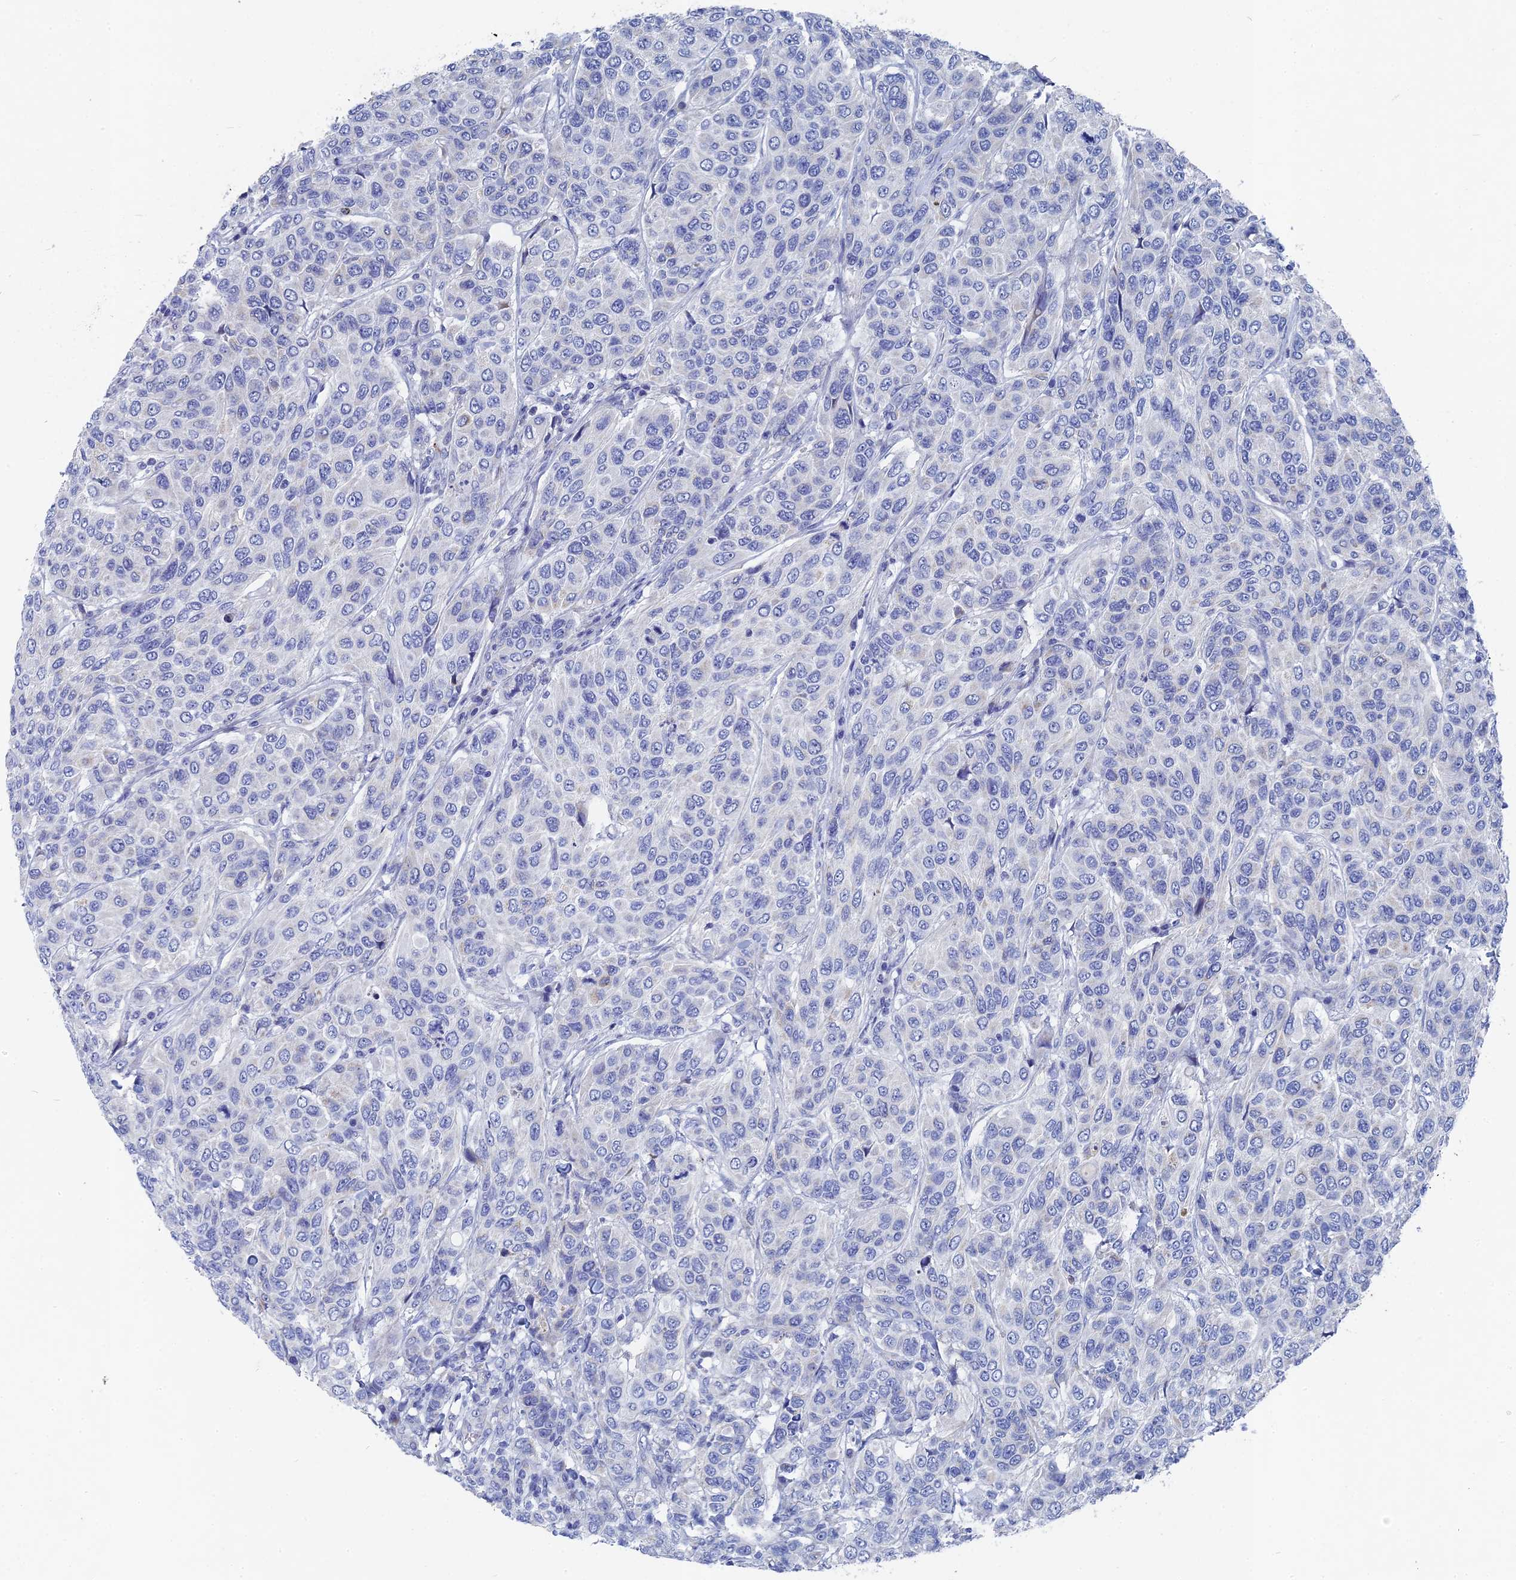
{"staining": {"intensity": "negative", "quantity": "none", "location": "none"}, "tissue": "breast cancer", "cell_type": "Tumor cells", "image_type": "cancer", "snomed": [{"axis": "morphology", "description": "Duct carcinoma"}, {"axis": "topography", "description": "Breast"}], "caption": "Immunohistochemistry (IHC) of human breast infiltrating ductal carcinoma displays no positivity in tumor cells. (DAB (3,3'-diaminobenzidine) IHC with hematoxylin counter stain).", "gene": "HIGD1A", "patient": {"sex": "female", "age": 55}}